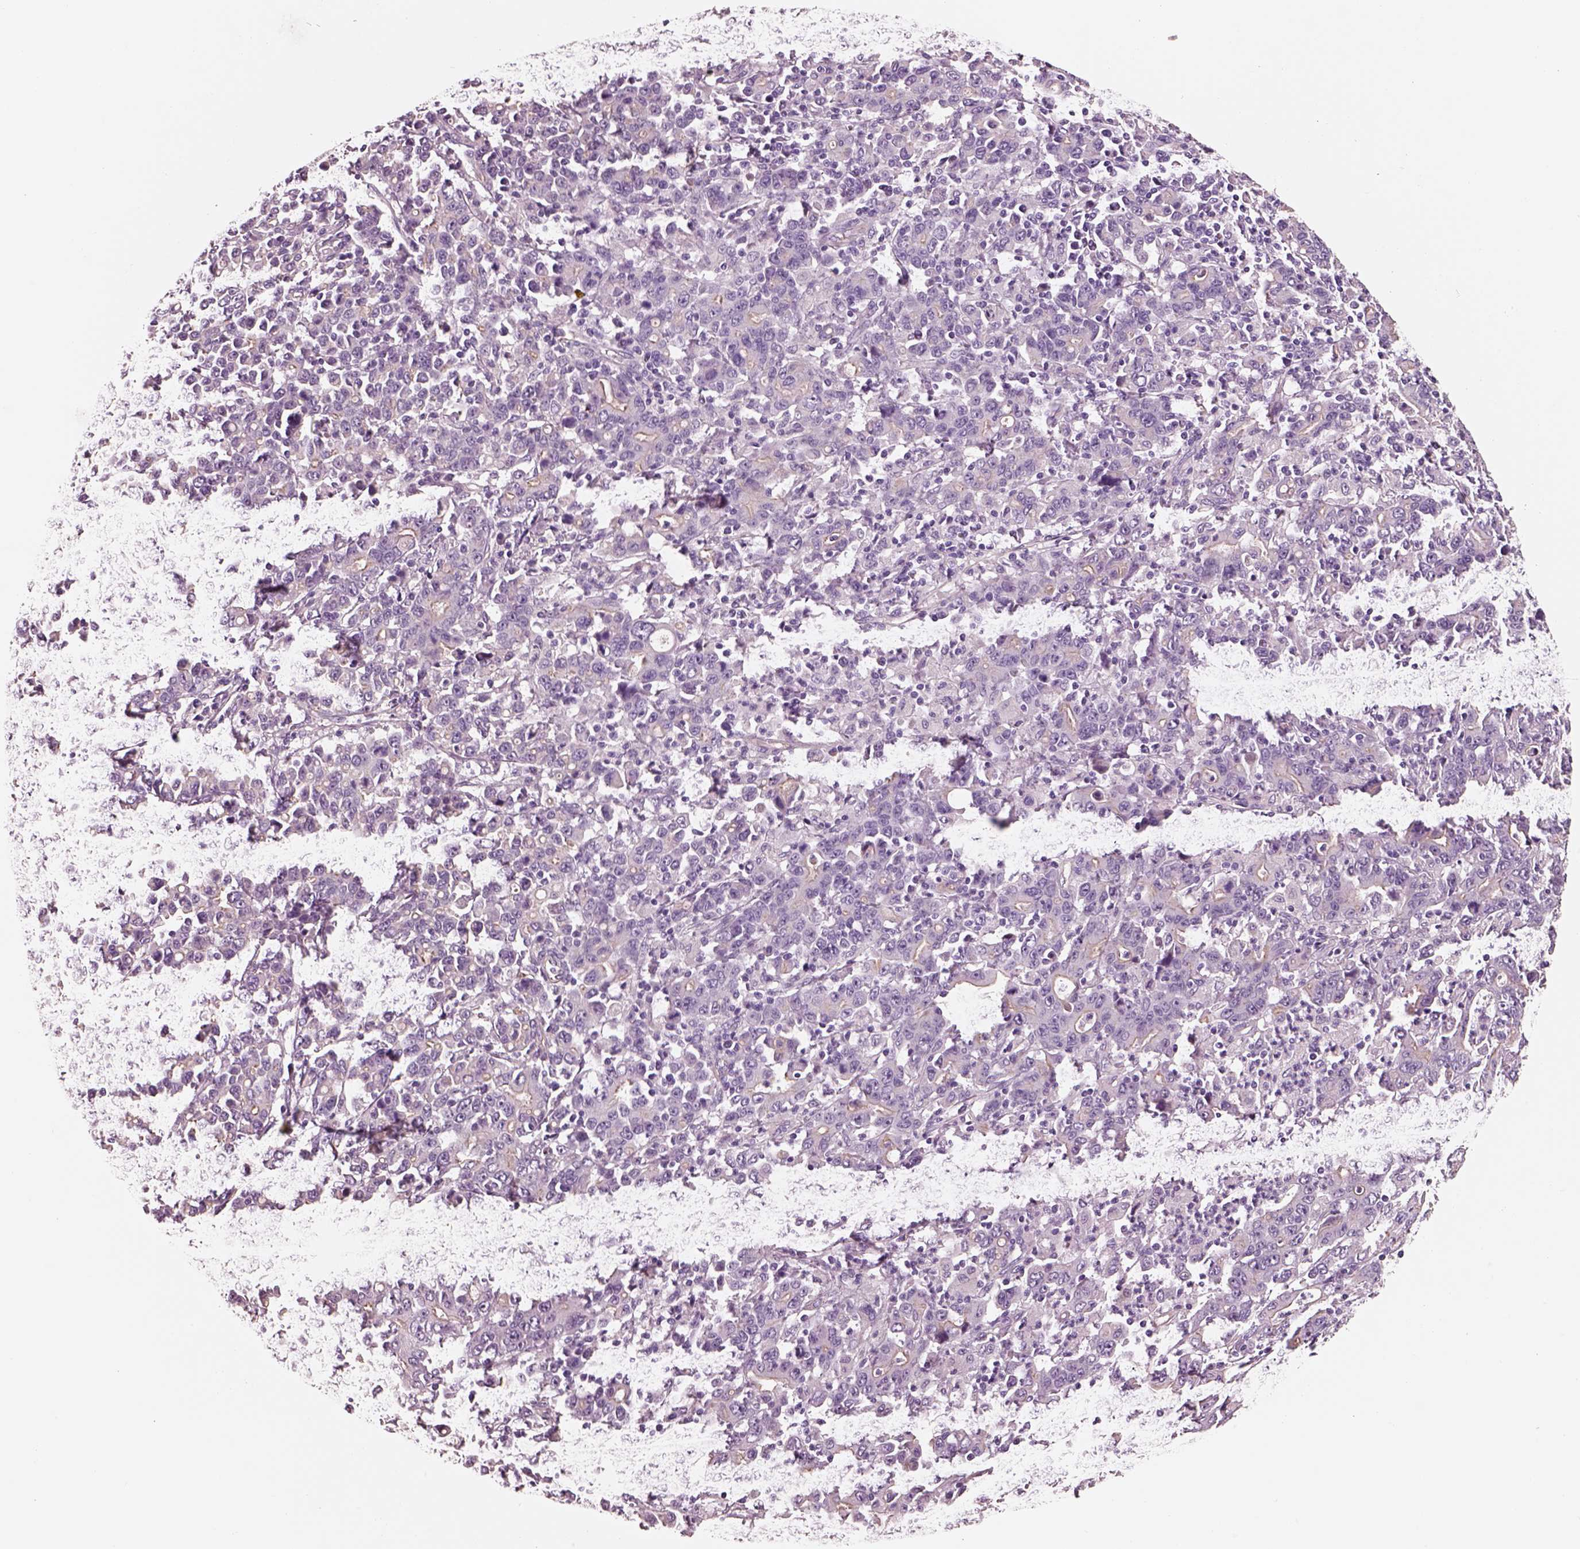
{"staining": {"intensity": "negative", "quantity": "none", "location": "none"}, "tissue": "stomach cancer", "cell_type": "Tumor cells", "image_type": "cancer", "snomed": [{"axis": "morphology", "description": "Adenocarcinoma, NOS"}, {"axis": "topography", "description": "Stomach, upper"}], "caption": "The histopathology image exhibits no staining of tumor cells in adenocarcinoma (stomach).", "gene": "IGLL1", "patient": {"sex": "male", "age": 69}}